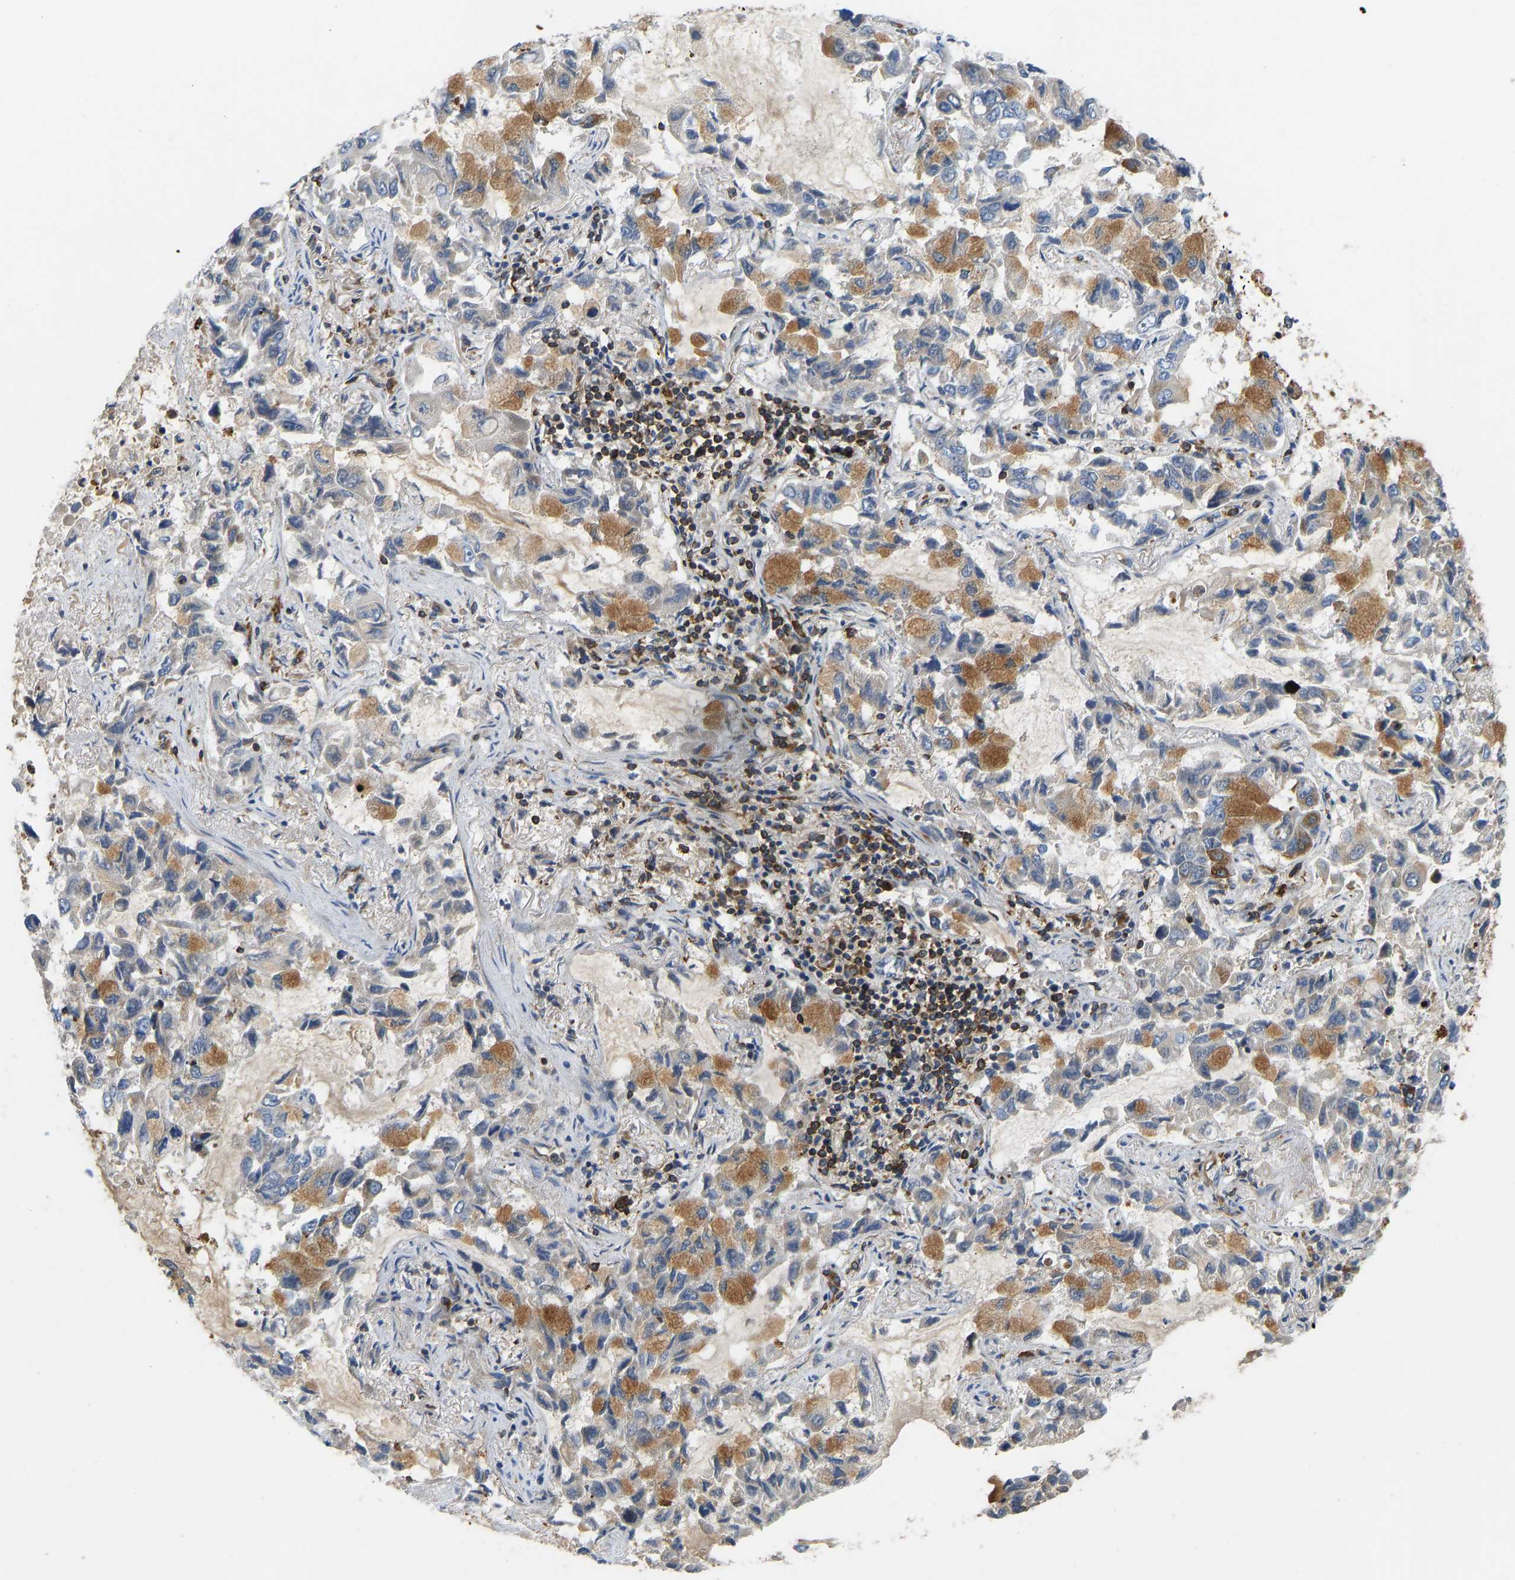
{"staining": {"intensity": "moderate", "quantity": "25%-75%", "location": "cytoplasmic/membranous"}, "tissue": "lung cancer", "cell_type": "Tumor cells", "image_type": "cancer", "snomed": [{"axis": "morphology", "description": "Adenocarcinoma, NOS"}, {"axis": "topography", "description": "Lung"}], "caption": "Tumor cells display moderate cytoplasmic/membranous positivity in approximately 25%-75% of cells in lung cancer (adenocarcinoma).", "gene": "RASGRF2", "patient": {"sex": "male", "age": 64}}